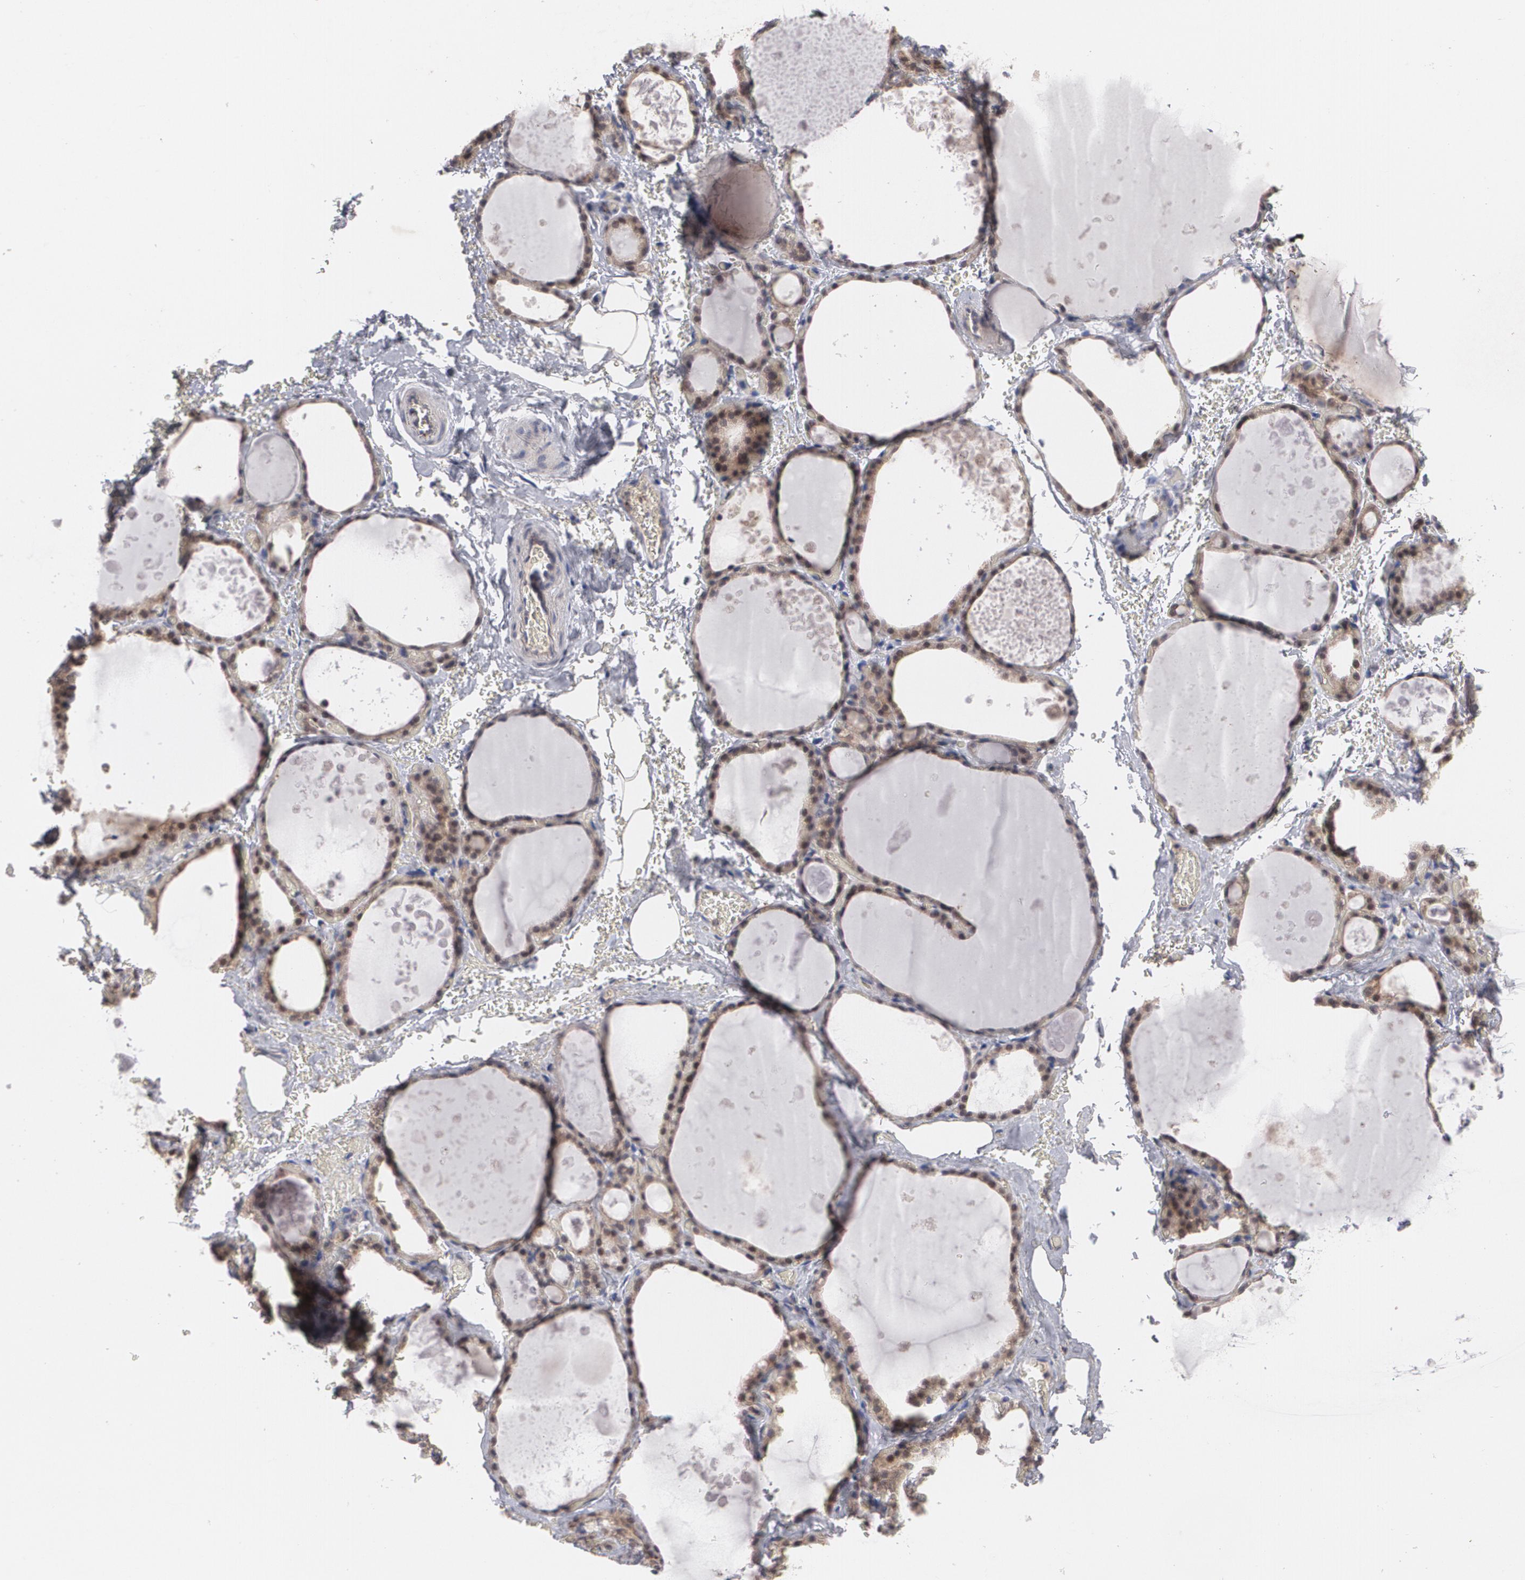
{"staining": {"intensity": "moderate", "quantity": "<25%", "location": "nuclear"}, "tissue": "thyroid gland", "cell_type": "Glandular cells", "image_type": "normal", "snomed": [{"axis": "morphology", "description": "Normal tissue, NOS"}, {"axis": "topography", "description": "Thyroid gland"}], "caption": "A brown stain labels moderate nuclear staining of a protein in glandular cells of normal thyroid gland. The protein of interest is shown in brown color, while the nuclei are stained blue.", "gene": "HTT", "patient": {"sex": "male", "age": 61}}